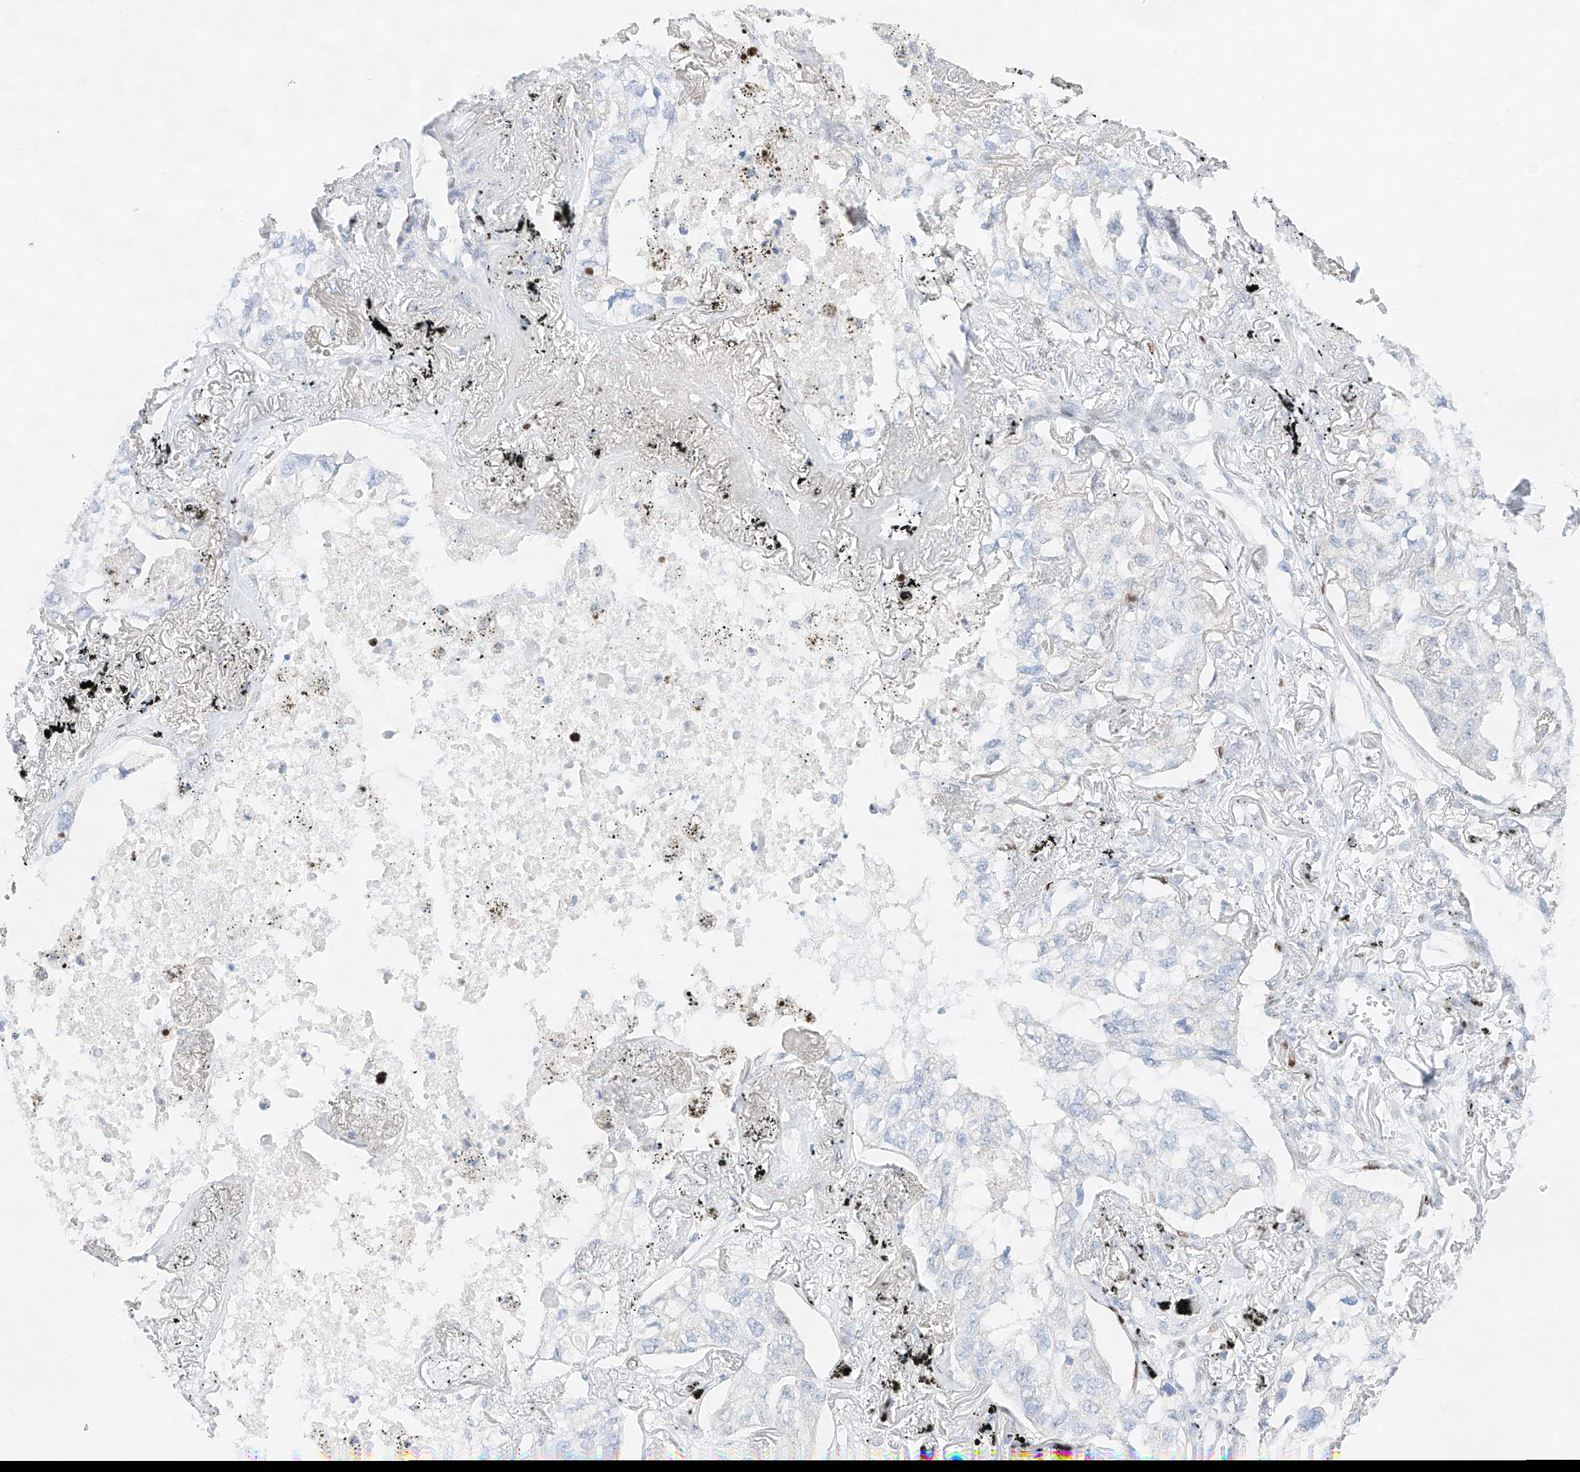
{"staining": {"intensity": "negative", "quantity": "none", "location": "none"}, "tissue": "lung cancer", "cell_type": "Tumor cells", "image_type": "cancer", "snomed": [{"axis": "morphology", "description": "Adenocarcinoma, NOS"}, {"axis": "topography", "description": "Lung"}], "caption": "DAB (3,3'-diaminobenzidine) immunohistochemical staining of adenocarcinoma (lung) demonstrates no significant staining in tumor cells.", "gene": "NT5C3B", "patient": {"sex": "male", "age": 65}}